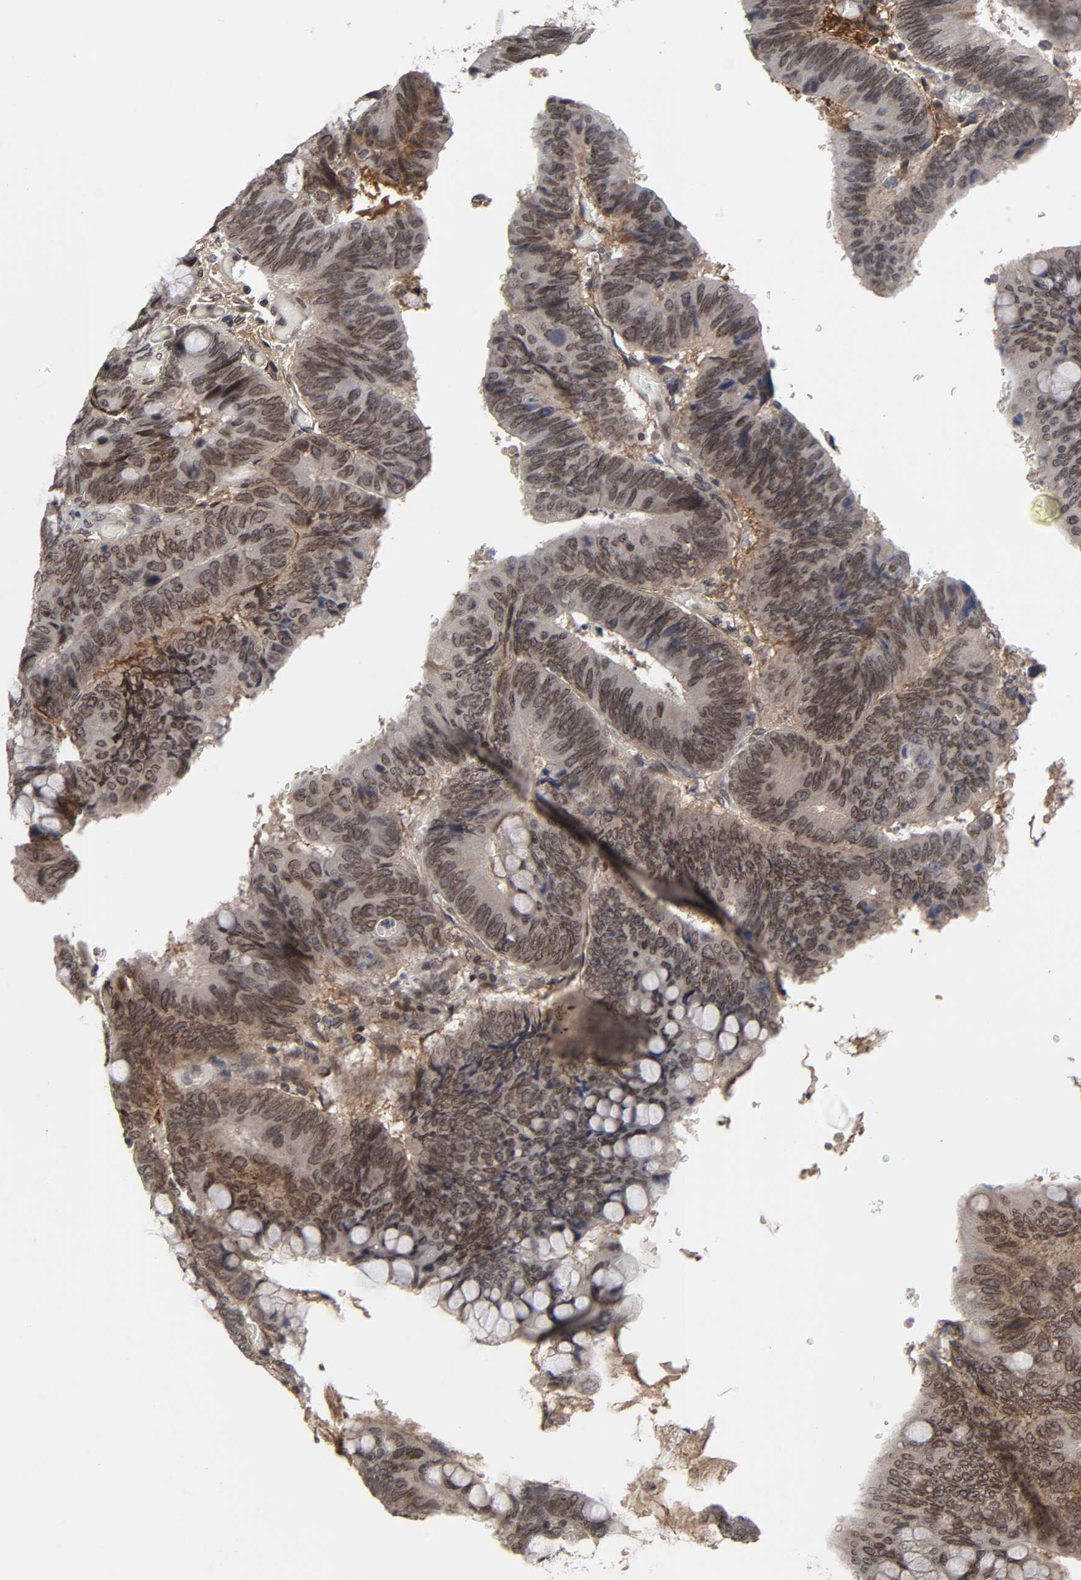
{"staining": {"intensity": "moderate", "quantity": ">75%", "location": "cytoplasmic/membranous,nuclear"}, "tissue": "colorectal cancer", "cell_type": "Tumor cells", "image_type": "cancer", "snomed": [{"axis": "morphology", "description": "Normal tissue, NOS"}, {"axis": "morphology", "description": "Adenocarcinoma, NOS"}, {"axis": "topography", "description": "Rectum"}], "caption": "Protein staining by IHC displays moderate cytoplasmic/membranous and nuclear expression in approximately >75% of tumor cells in colorectal cancer (adenocarcinoma). The staining was performed using DAB (3,3'-diaminobenzidine), with brown indicating positive protein expression. Nuclei are stained blue with hematoxylin.", "gene": "CPN2", "patient": {"sex": "male", "age": 92}}